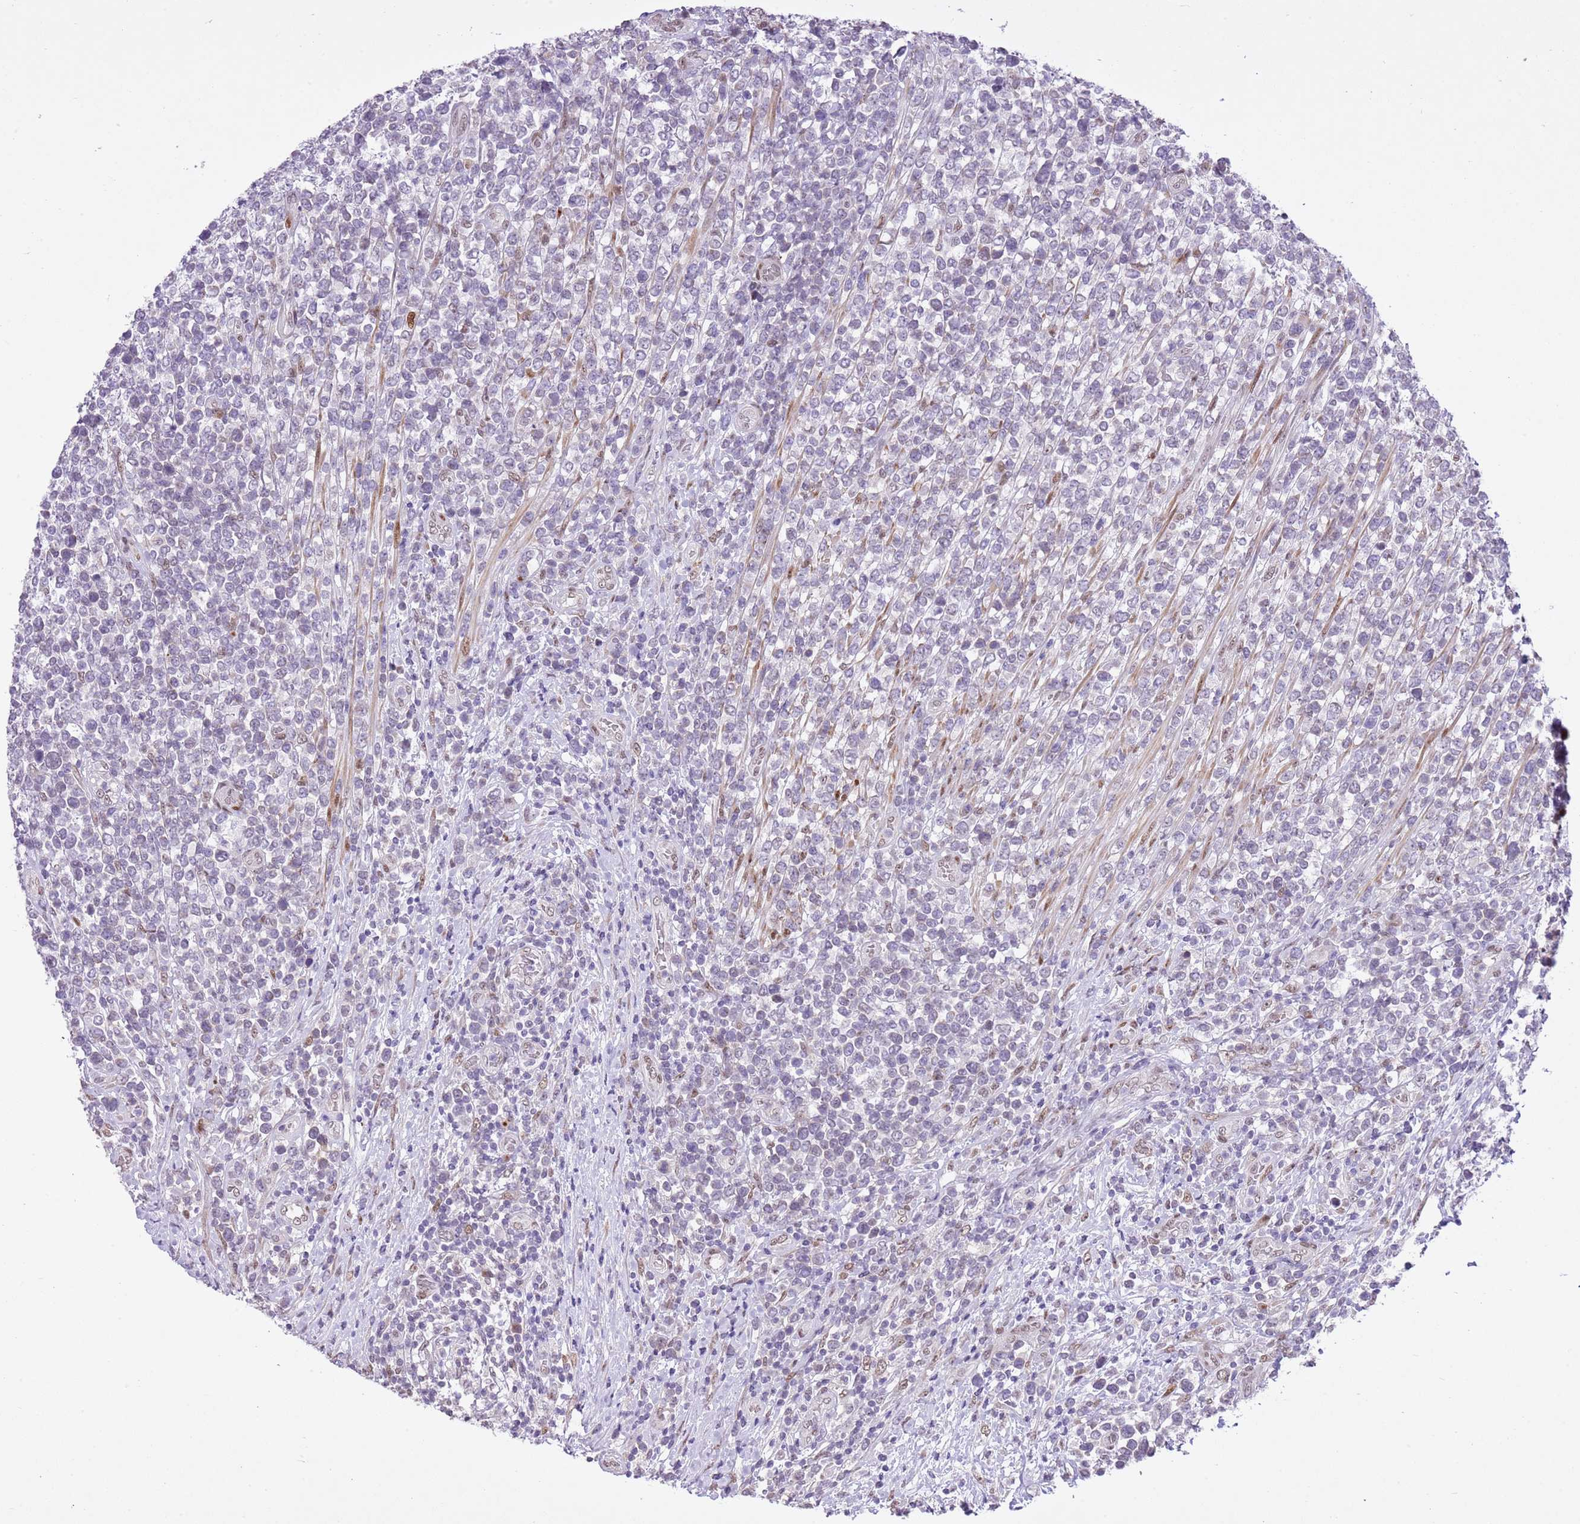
{"staining": {"intensity": "negative", "quantity": "none", "location": "none"}, "tissue": "lymphoma", "cell_type": "Tumor cells", "image_type": "cancer", "snomed": [{"axis": "morphology", "description": "Malignant lymphoma, non-Hodgkin's type, High grade"}, {"axis": "topography", "description": "Soft tissue"}], "caption": "Immunohistochemical staining of human lymphoma displays no significant staining in tumor cells.", "gene": "NACC2", "patient": {"sex": "female", "age": 56}}